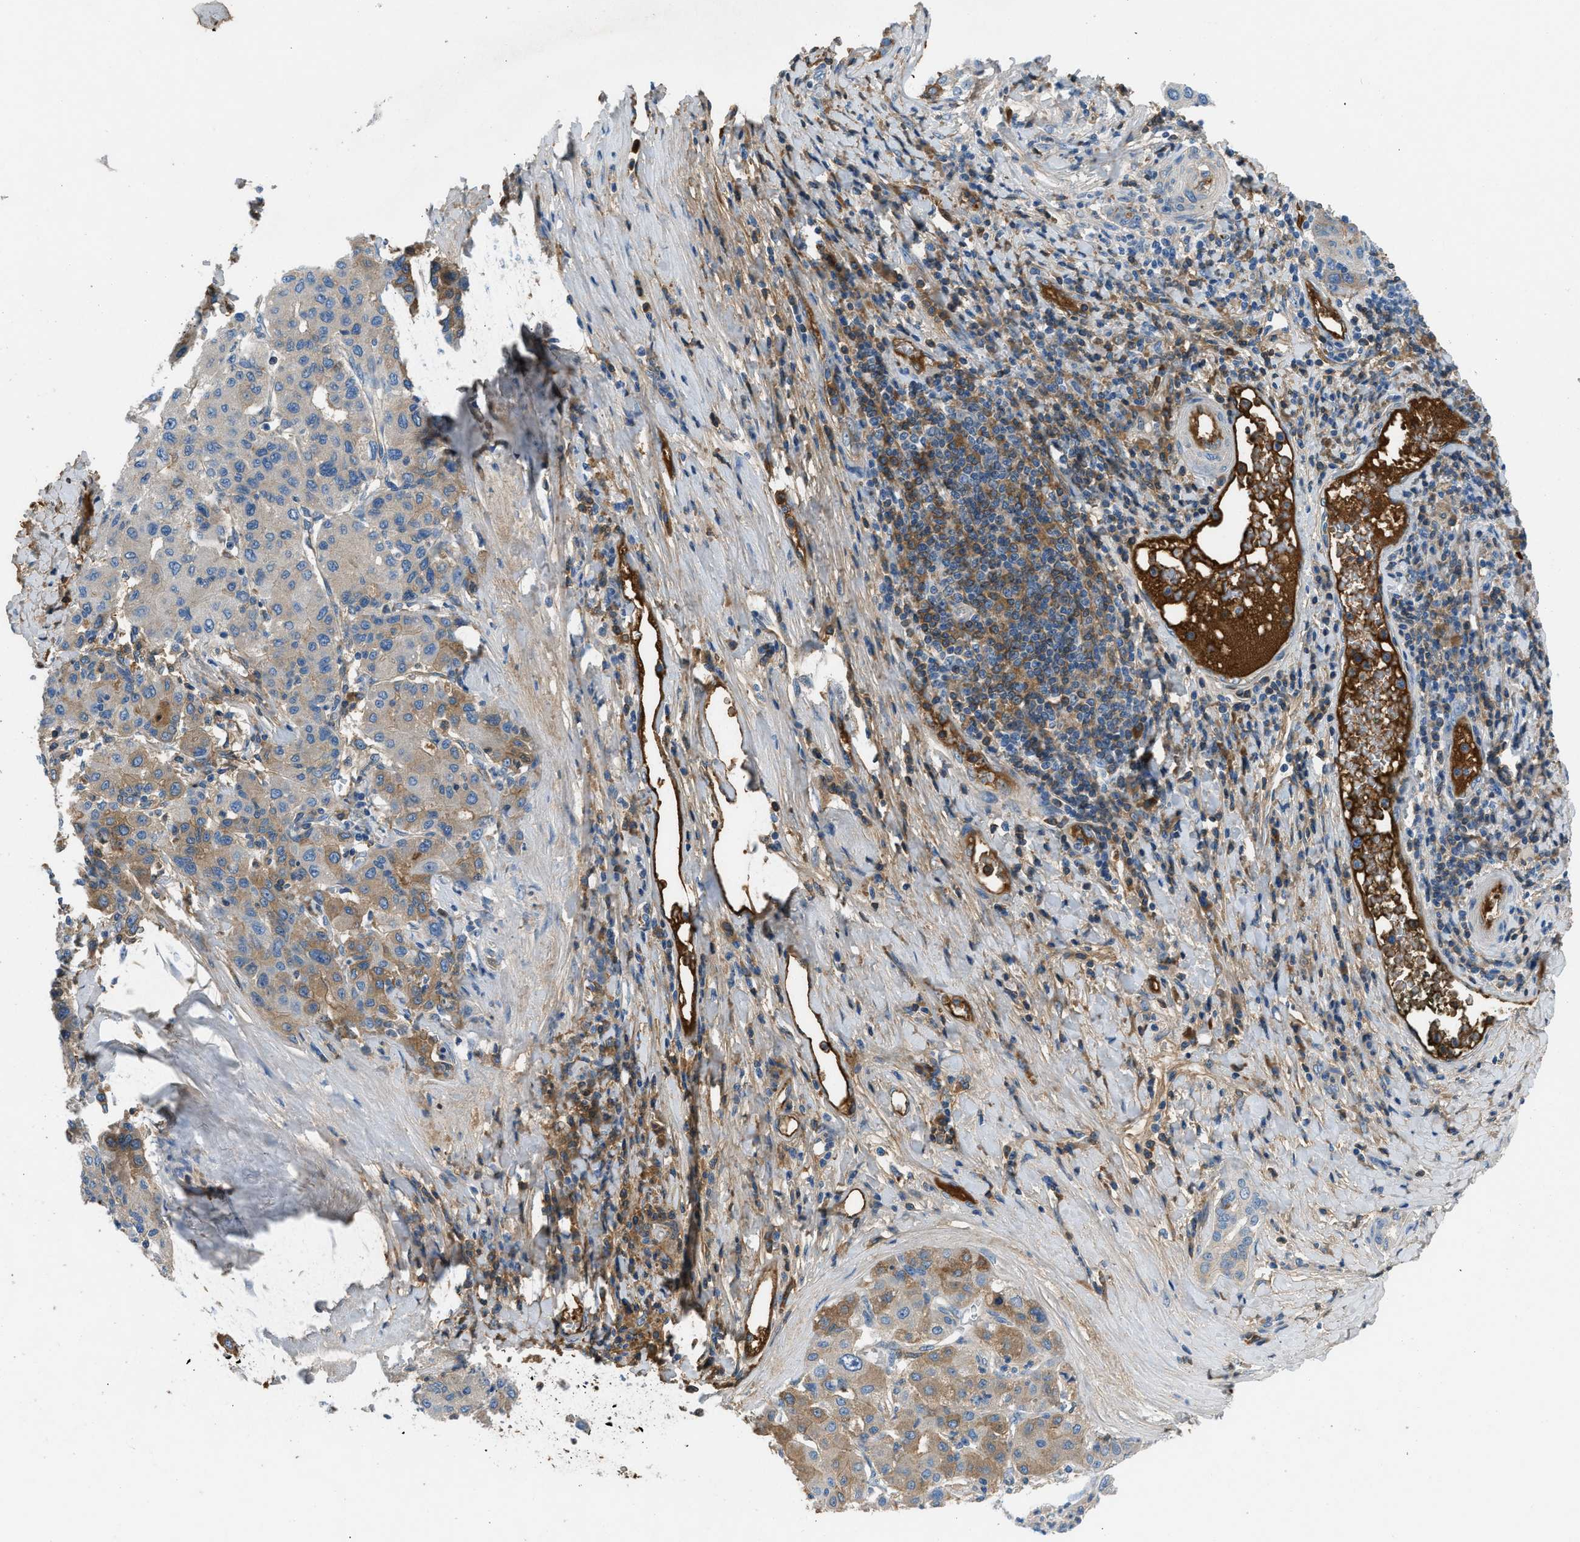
{"staining": {"intensity": "moderate", "quantity": "<25%", "location": "cytoplasmic/membranous"}, "tissue": "liver cancer", "cell_type": "Tumor cells", "image_type": "cancer", "snomed": [{"axis": "morphology", "description": "Carcinoma, Hepatocellular, NOS"}, {"axis": "topography", "description": "Liver"}], "caption": "Hepatocellular carcinoma (liver) tissue demonstrates moderate cytoplasmic/membranous positivity in approximately <25% of tumor cells, visualized by immunohistochemistry.", "gene": "STC1", "patient": {"sex": "male", "age": 65}}